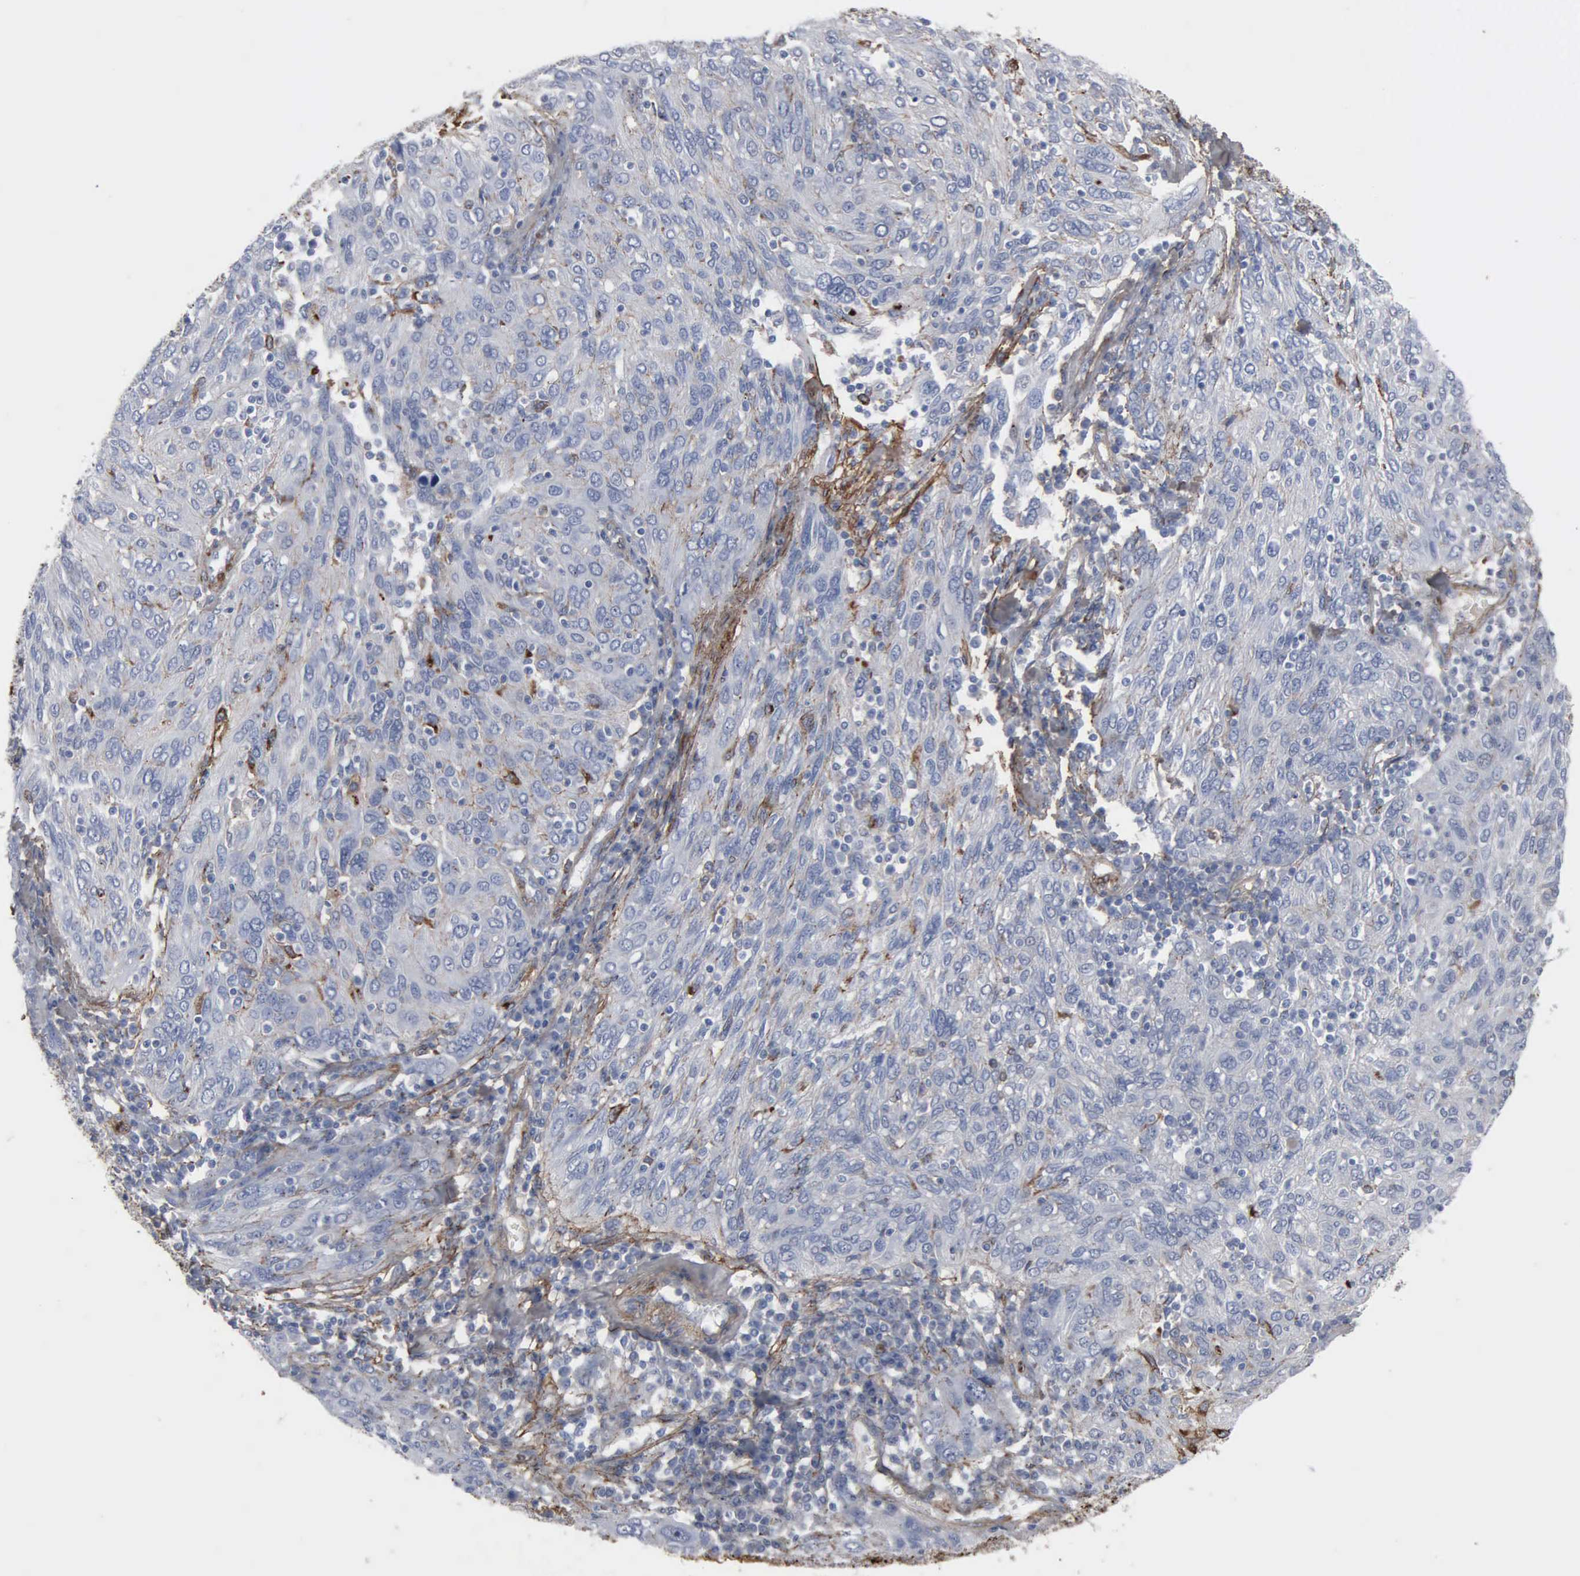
{"staining": {"intensity": "negative", "quantity": "none", "location": "none"}, "tissue": "ovarian cancer", "cell_type": "Tumor cells", "image_type": "cancer", "snomed": [{"axis": "morphology", "description": "Carcinoma, endometroid"}, {"axis": "topography", "description": "Ovary"}], "caption": "High magnification brightfield microscopy of ovarian cancer (endometroid carcinoma) stained with DAB (brown) and counterstained with hematoxylin (blue): tumor cells show no significant expression. The staining is performed using DAB (3,3'-diaminobenzidine) brown chromogen with nuclei counter-stained in using hematoxylin.", "gene": "FN1", "patient": {"sex": "female", "age": 50}}